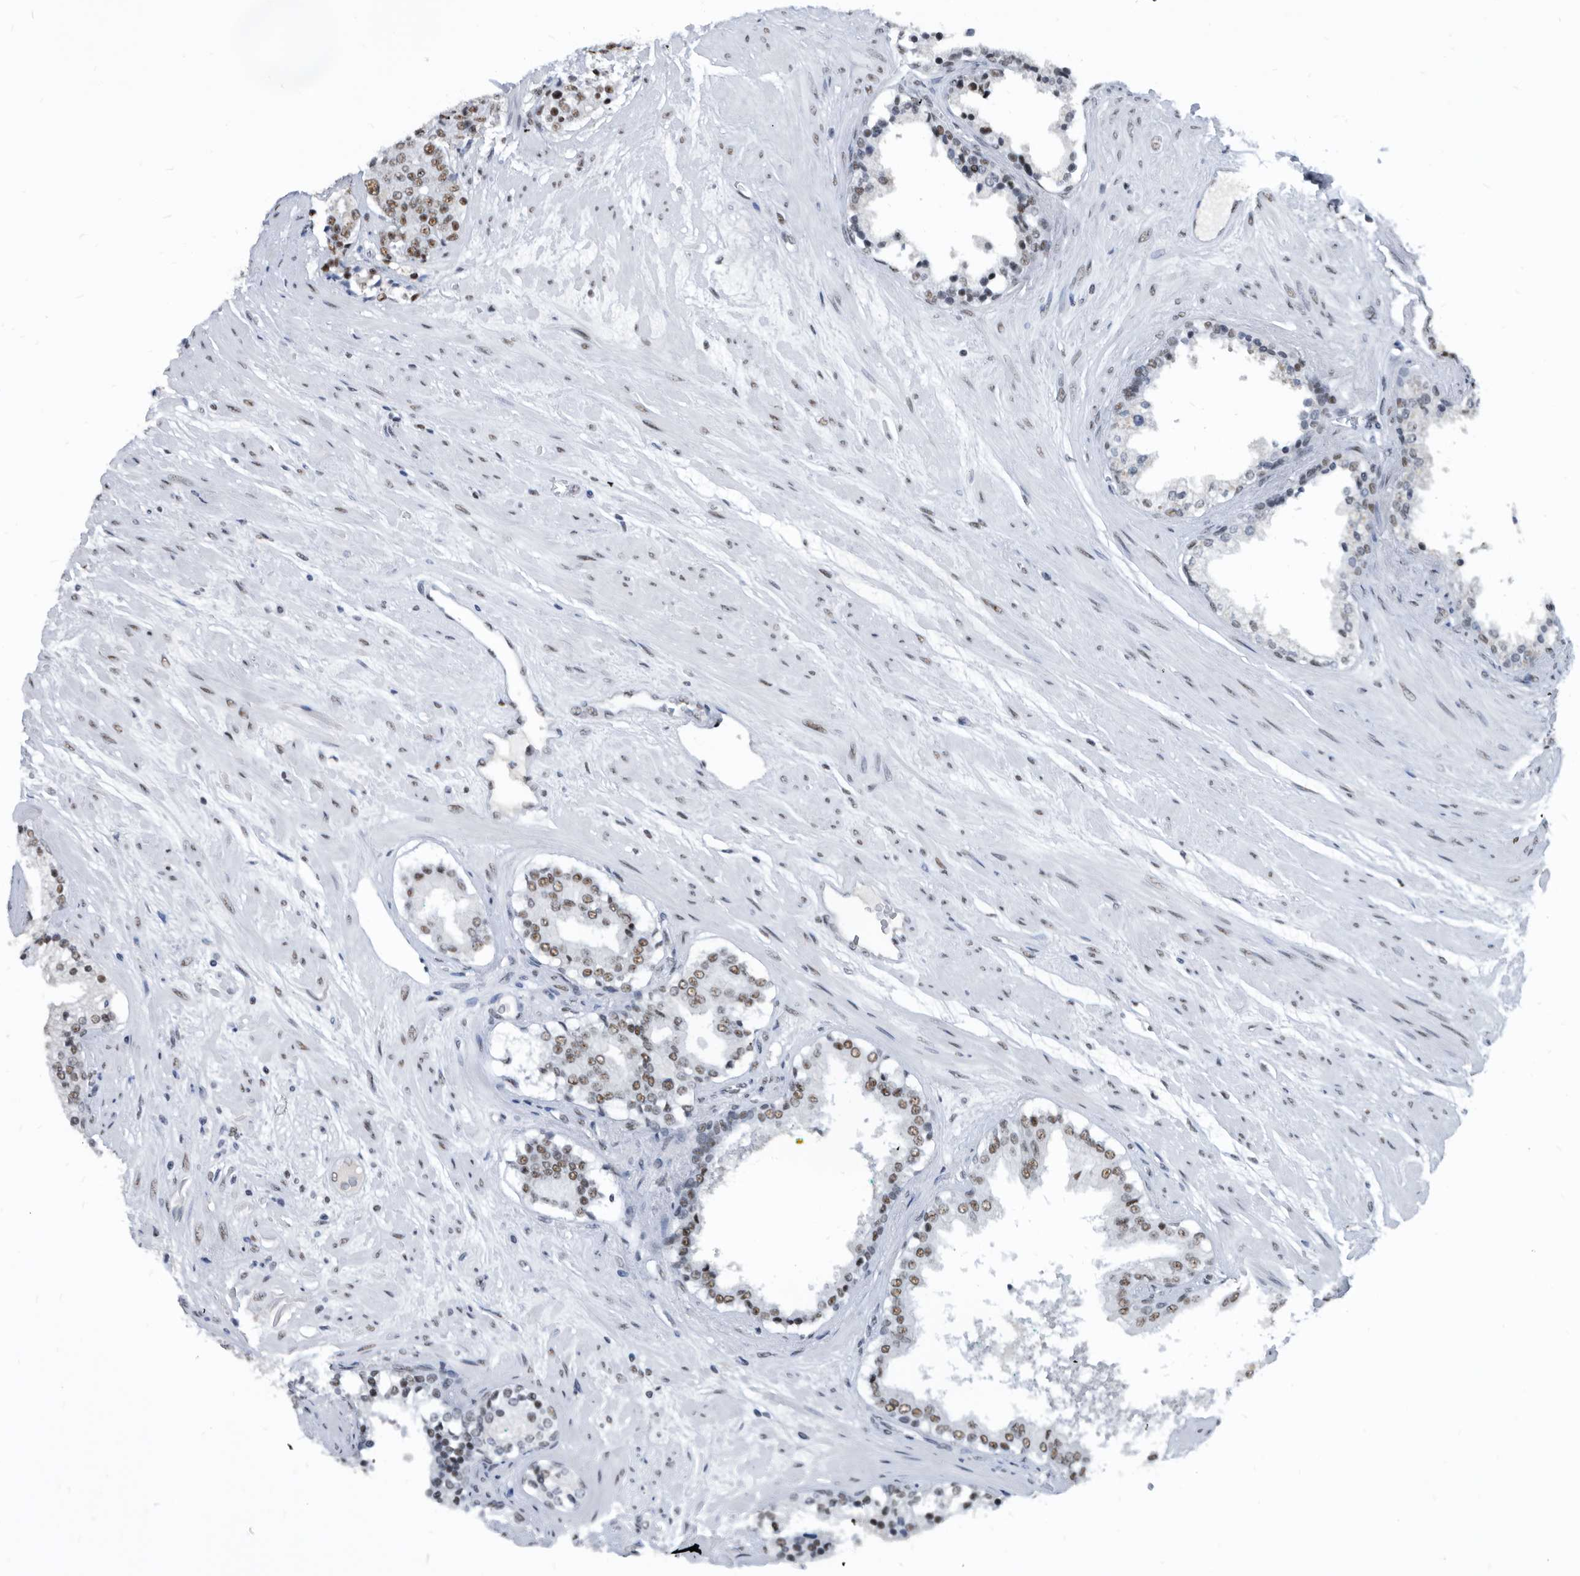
{"staining": {"intensity": "moderate", "quantity": "25%-75%", "location": "nuclear"}, "tissue": "prostate cancer", "cell_type": "Tumor cells", "image_type": "cancer", "snomed": [{"axis": "morphology", "description": "Adenocarcinoma, High grade"}, {"axis": "topography", "description": "Prostate"}], "caption": "Prostate high-grade adenocarcinoma stained with a brown dye demonstrates moderate nuclear positive positivity in about 25%-75% of tumor cells.", "gene": "SF3A1", "patient": {"sex": "male", "age": 71}}